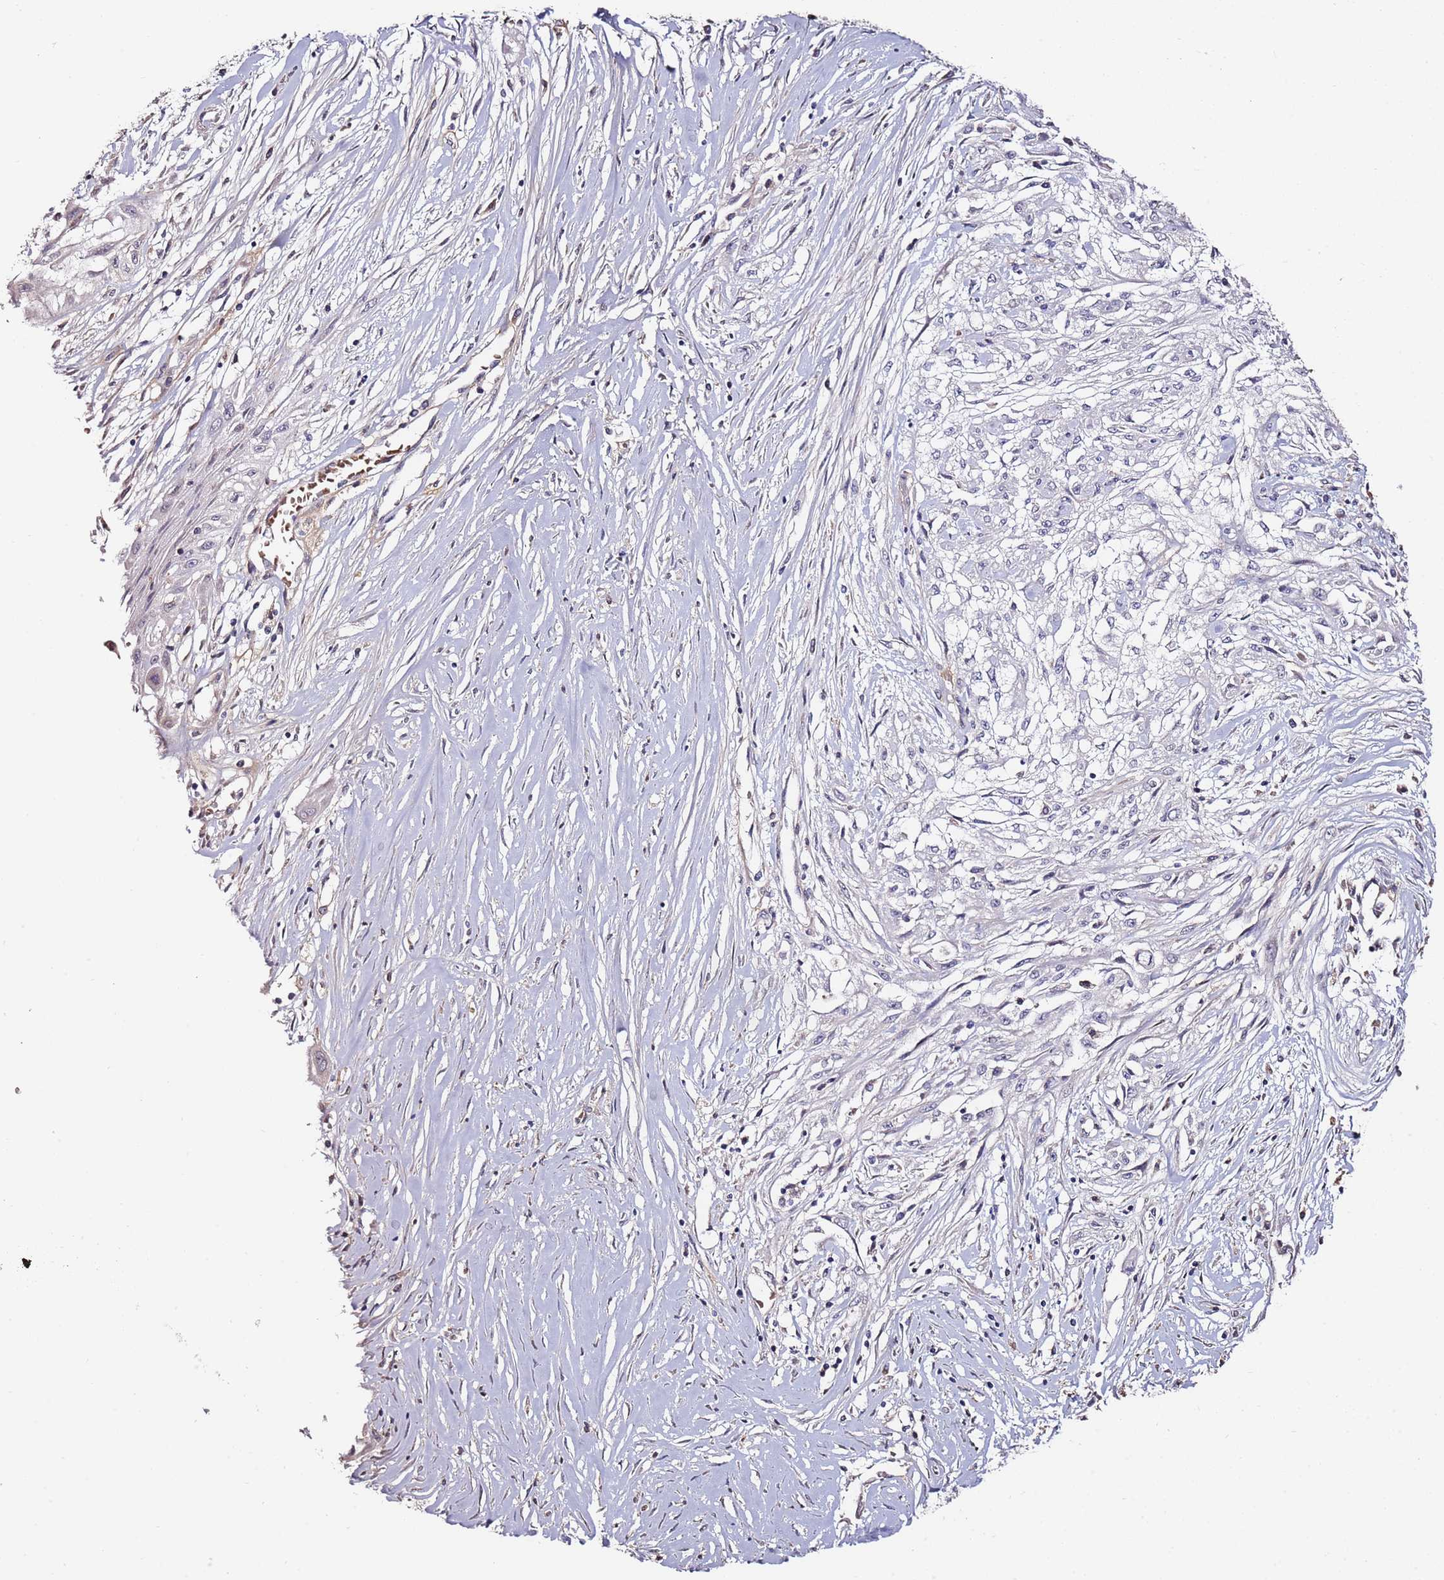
{"staining": {"intensity": "negative", "quantity": "none", "location": "none"}, "tissue": "skin cancer", "cell_type": "Tumor cells", "image_type": "cancer", "snomed": [{"axis": "morphology", "description": "Squamous cell carcinoma, NOS"}, {"axis": "morphology", "description": "Squamous cell carcinoma, metastatic, NOS"}, {"axis": "topography", "description": "Skin"}, {"axis": "topography", "description": "Lymph node"}], "caption": "High power microscopy photomicrograph of an IHC image of skin cancer, revealing no significant staining in tumor cells.", "gene": "C3orf80", "patient": {"sex": "male", "age": 75}}